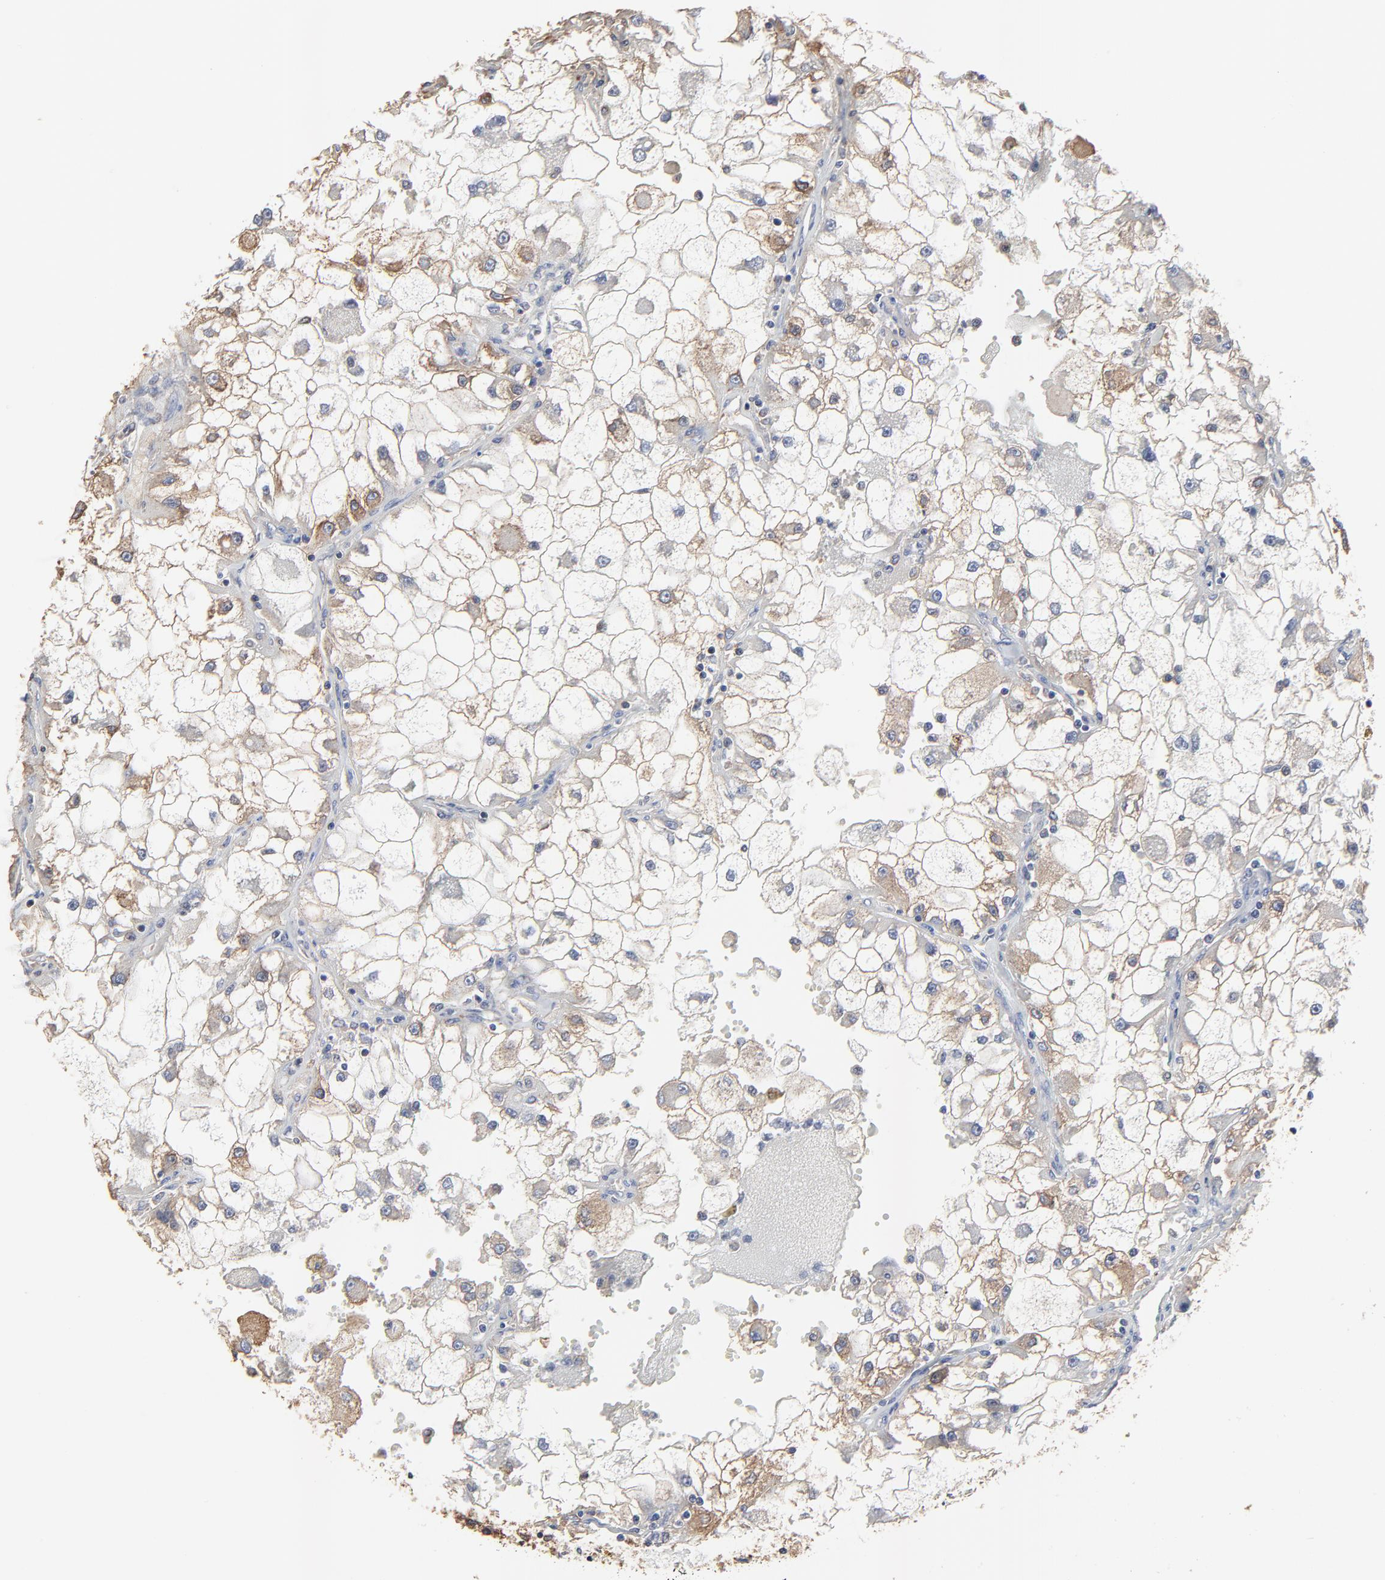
{"staining": {"intensity": "moderate", "quantity": "25%-75%", "location": "cytoplasmic/membranous"}, "tissue": "renal cancer", "cell_type": "Tumor cells", "image_type": "cancer", "snomed": [{"axis": "morphology", "description": "Adenocarcinoma, NOS"}, {"axis": "topography", "description": "Kidney"}], "caption": "Immunohistochemistry (IHC) image of neoplastic tissue: renal cancer stained using immunohistochemistry exhibits medium levels of moderate protein expression localized specifically in the cytoplasmic/membranous of tumor cells, appearing as a cytoplasmic/membranous brown color.", "gene": "NXF3", "patient": {"sex": "female", "age": 73}}